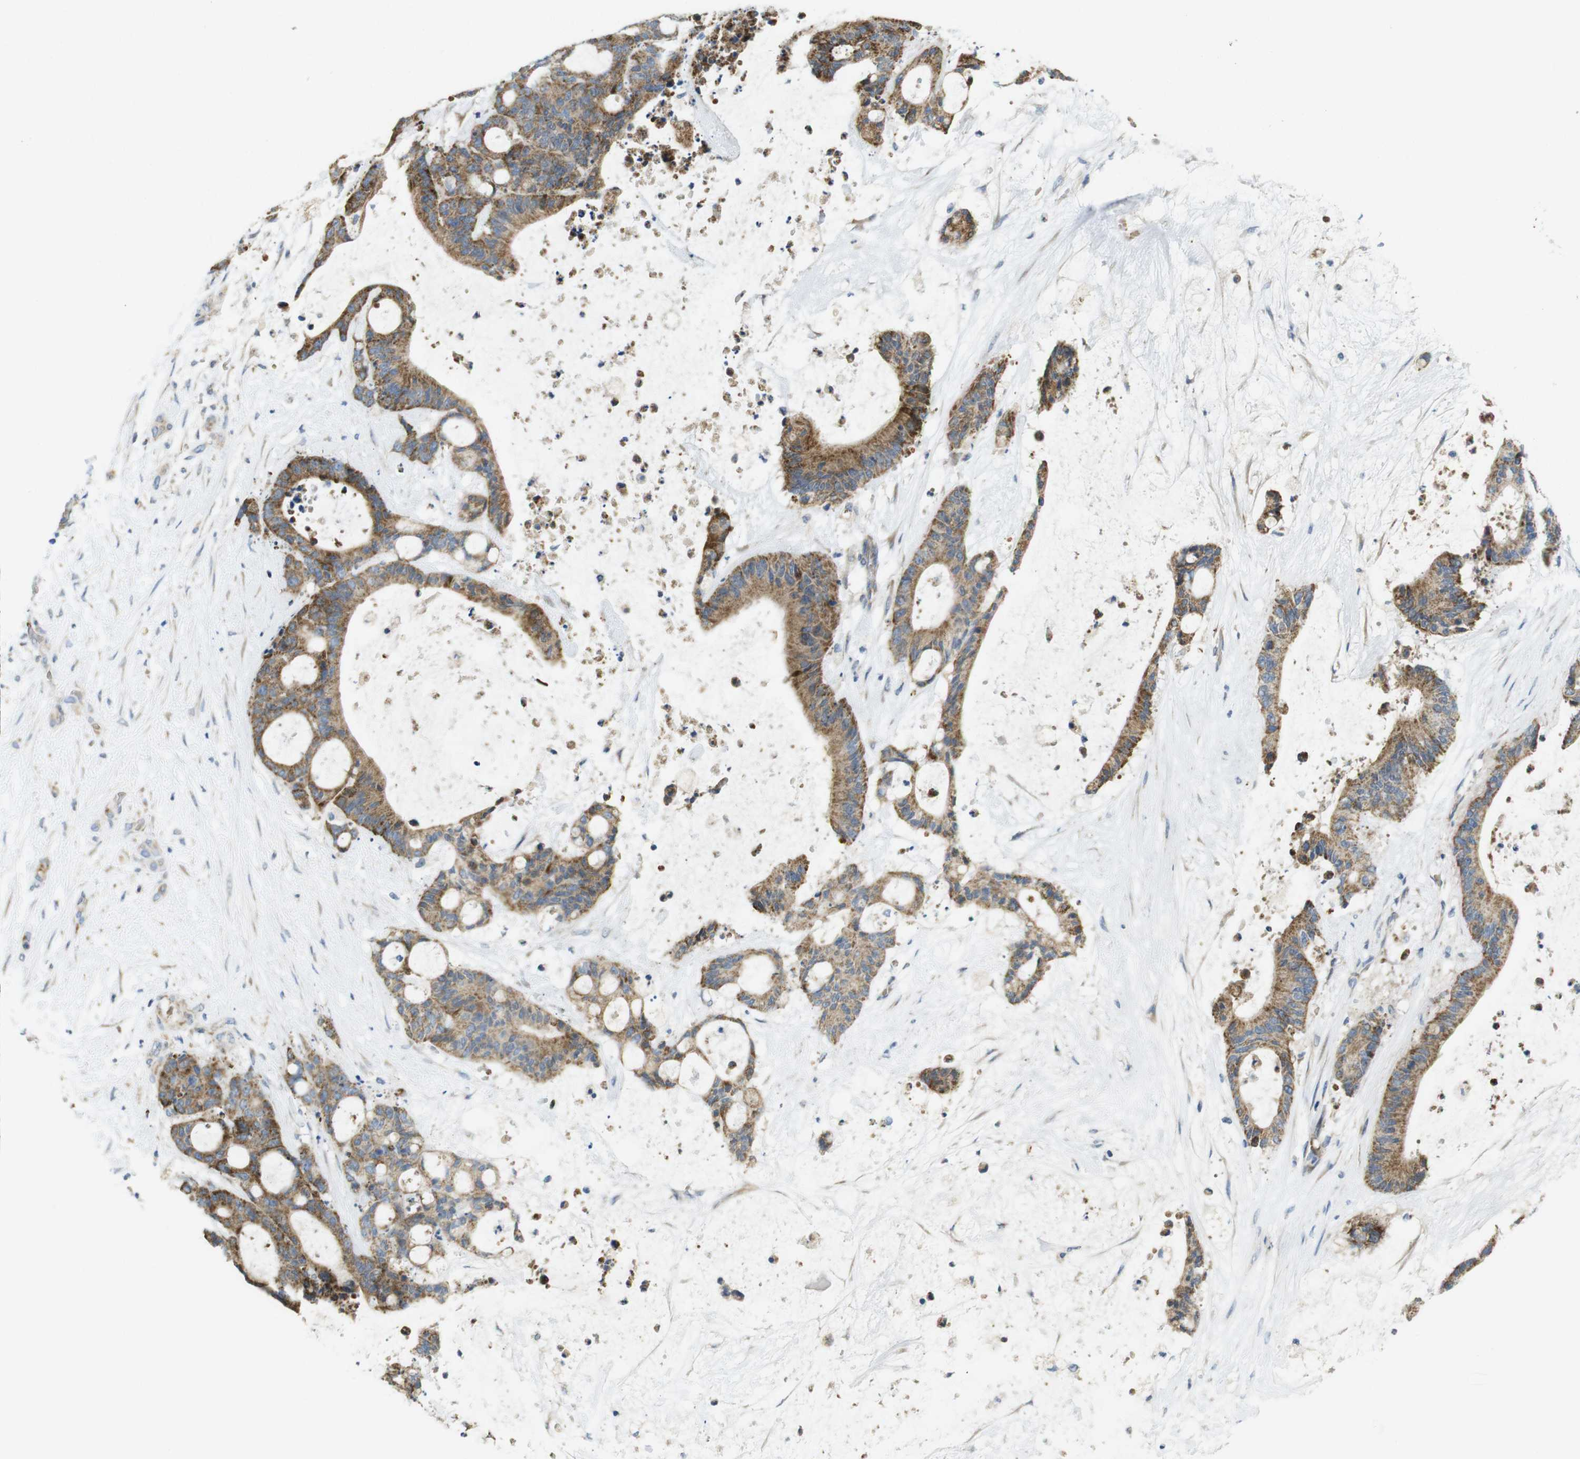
{"staining": {"intensity": "moderate", "quantity": ">75%", "location": "cytoplasmic/membranous"}, "tissue": "liver cancer", "cell_type": "Tumor cells", "image_type": "cancer", "snomed": [{"axis": "morphology", "description": "Cholangiocarcinoma"}, {"axis": "topography", "description": "Liver"}], "caption": "This image displays IHC staining of cholangiocarcinoma (liver), with medium moderate cytoplasmic/membranous expression in approximately >75% of tumor cells.", "gene": "MARCHF1", "patient": {"sex": "female", "age": 73}}